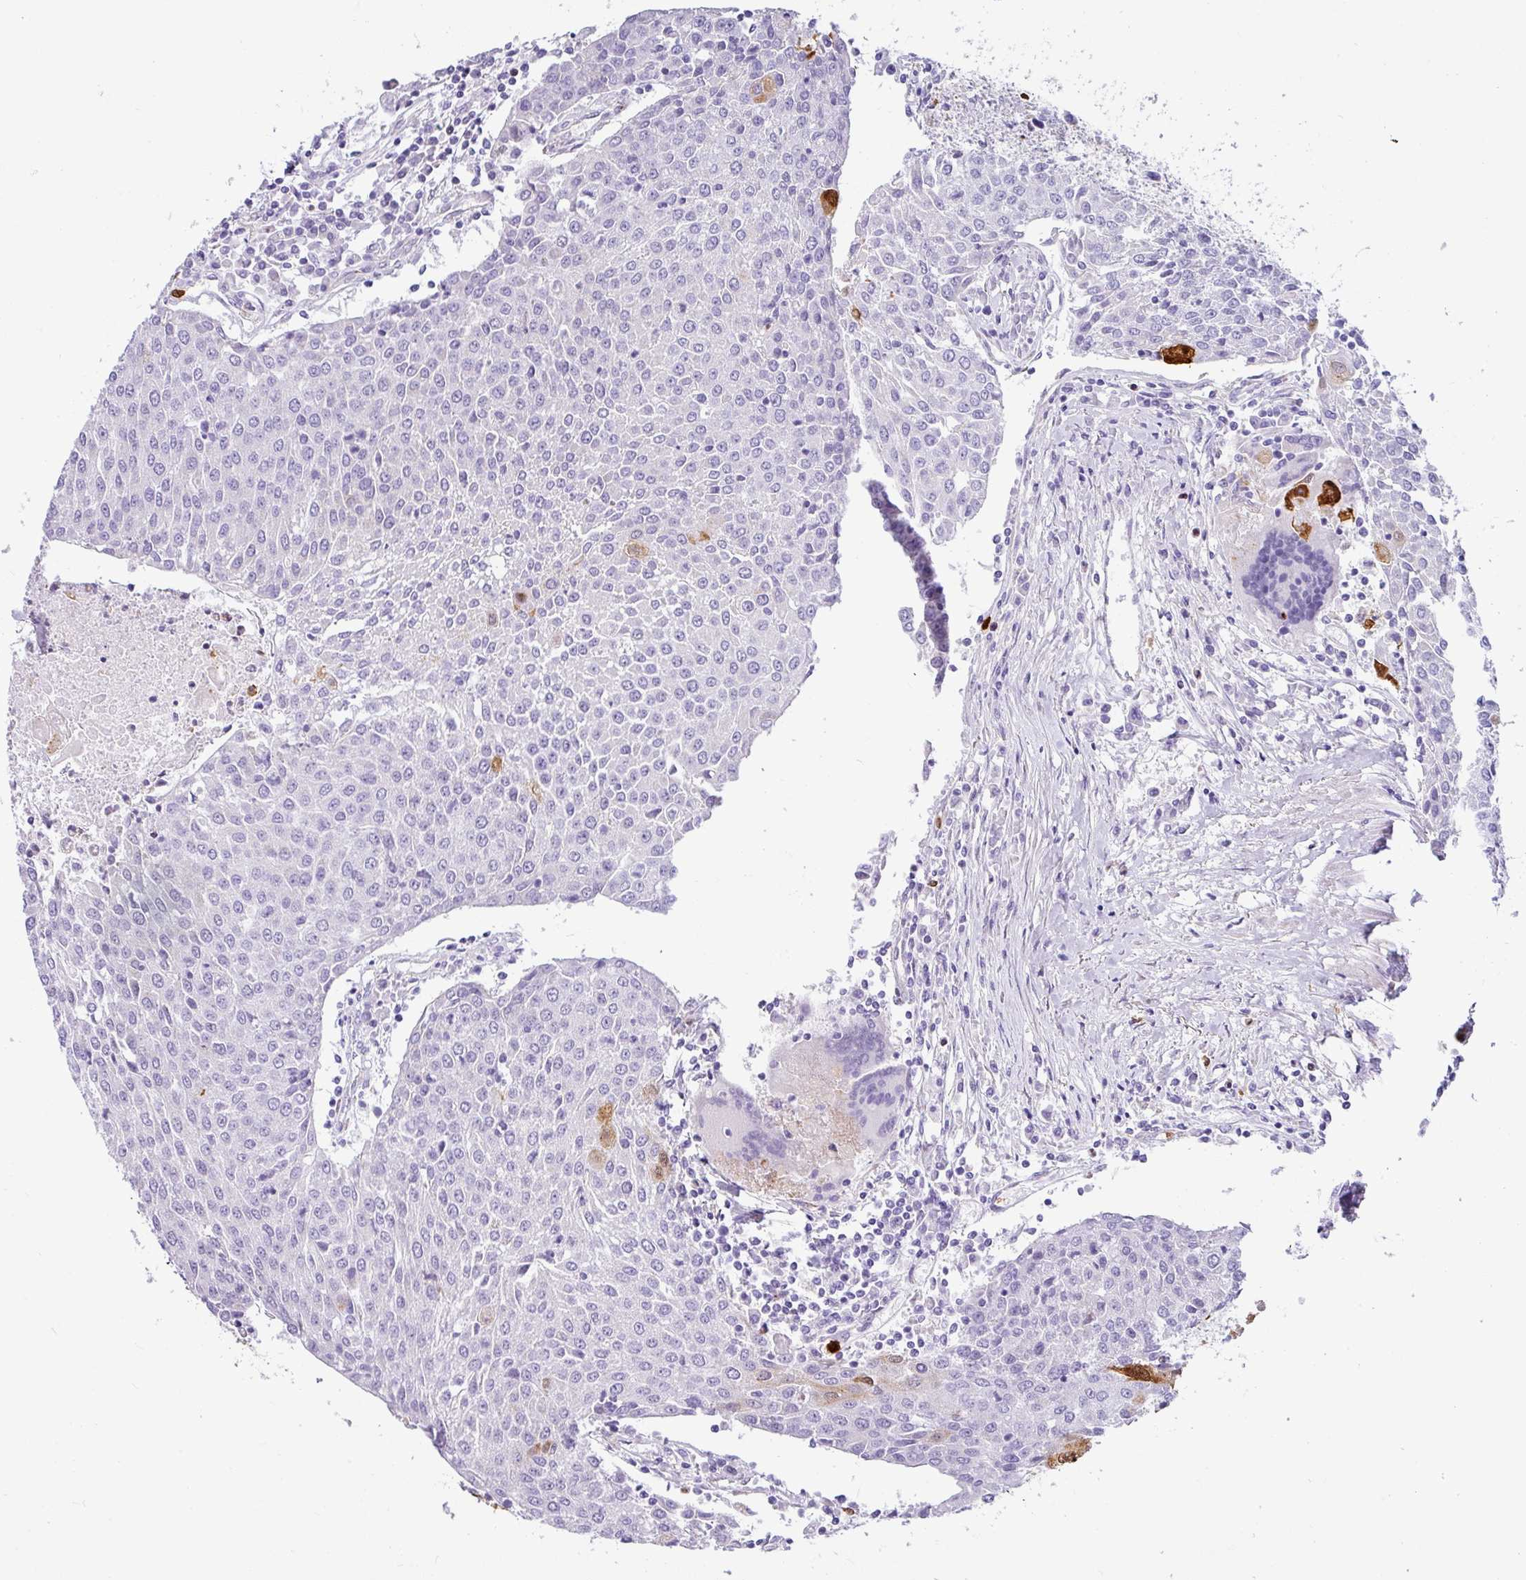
{"staining": {"intensity": "moderate", "quantity": "<25%", "location": "cytoplasmic/membranous,nuclear"}, "tissue": "urothelial cancer", "cell_type": "Tumor cells", "image_type": "cancer", "snomed": [{"axis": "morphology", "description": "Urothelial carcinoma, High grade"}, {"axis": "topography", "description": "Urinary bladder"}], "caption": "Protein staining of urothelial carcinoma (high-grade) tissue displays moderate cytoplasmic/membranous and nuclear expression in approximately <25% of tumor cells.", "gene": "SH2D3C", "patient": {"sex": "female", "age": 85}}